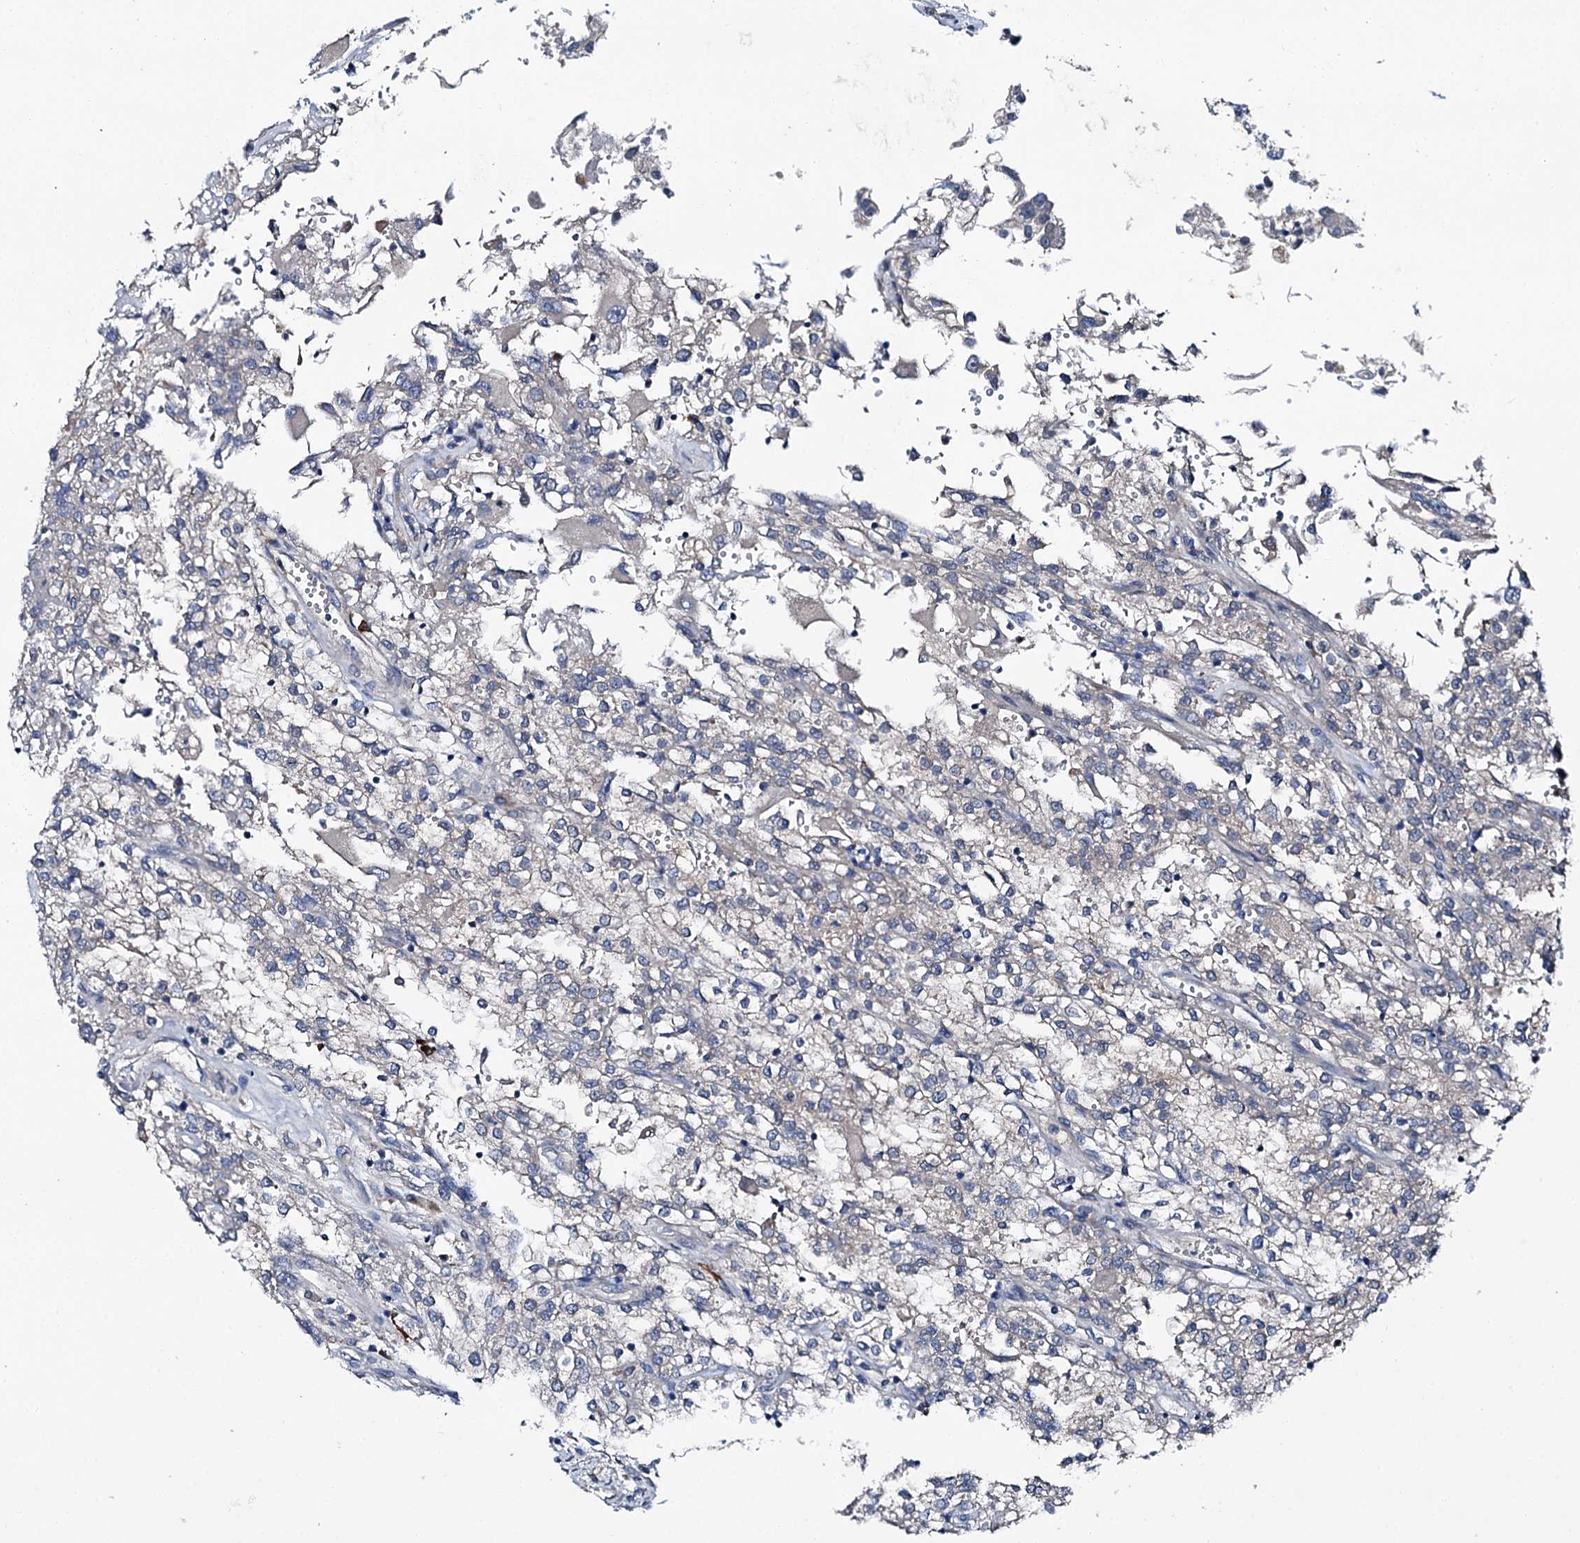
{"staining": {"intensity": "negative", "quantity": "none", "location": "none"}, "tissue": "renal cancer", "cell_type": "Tumor cells", "image_type": "cancer", "snomed": [{"axis": "morphology", "description": "Adenocarcinoma, NOS"}, {"axis": "topography", "description": "Kidney"}], "caption": "Tumor cells are negative for brown protein staining in renal cancer (adenocarcinoma).", "gene": "SLC22A25", "patient": {"sex": "female", "age": 52}}